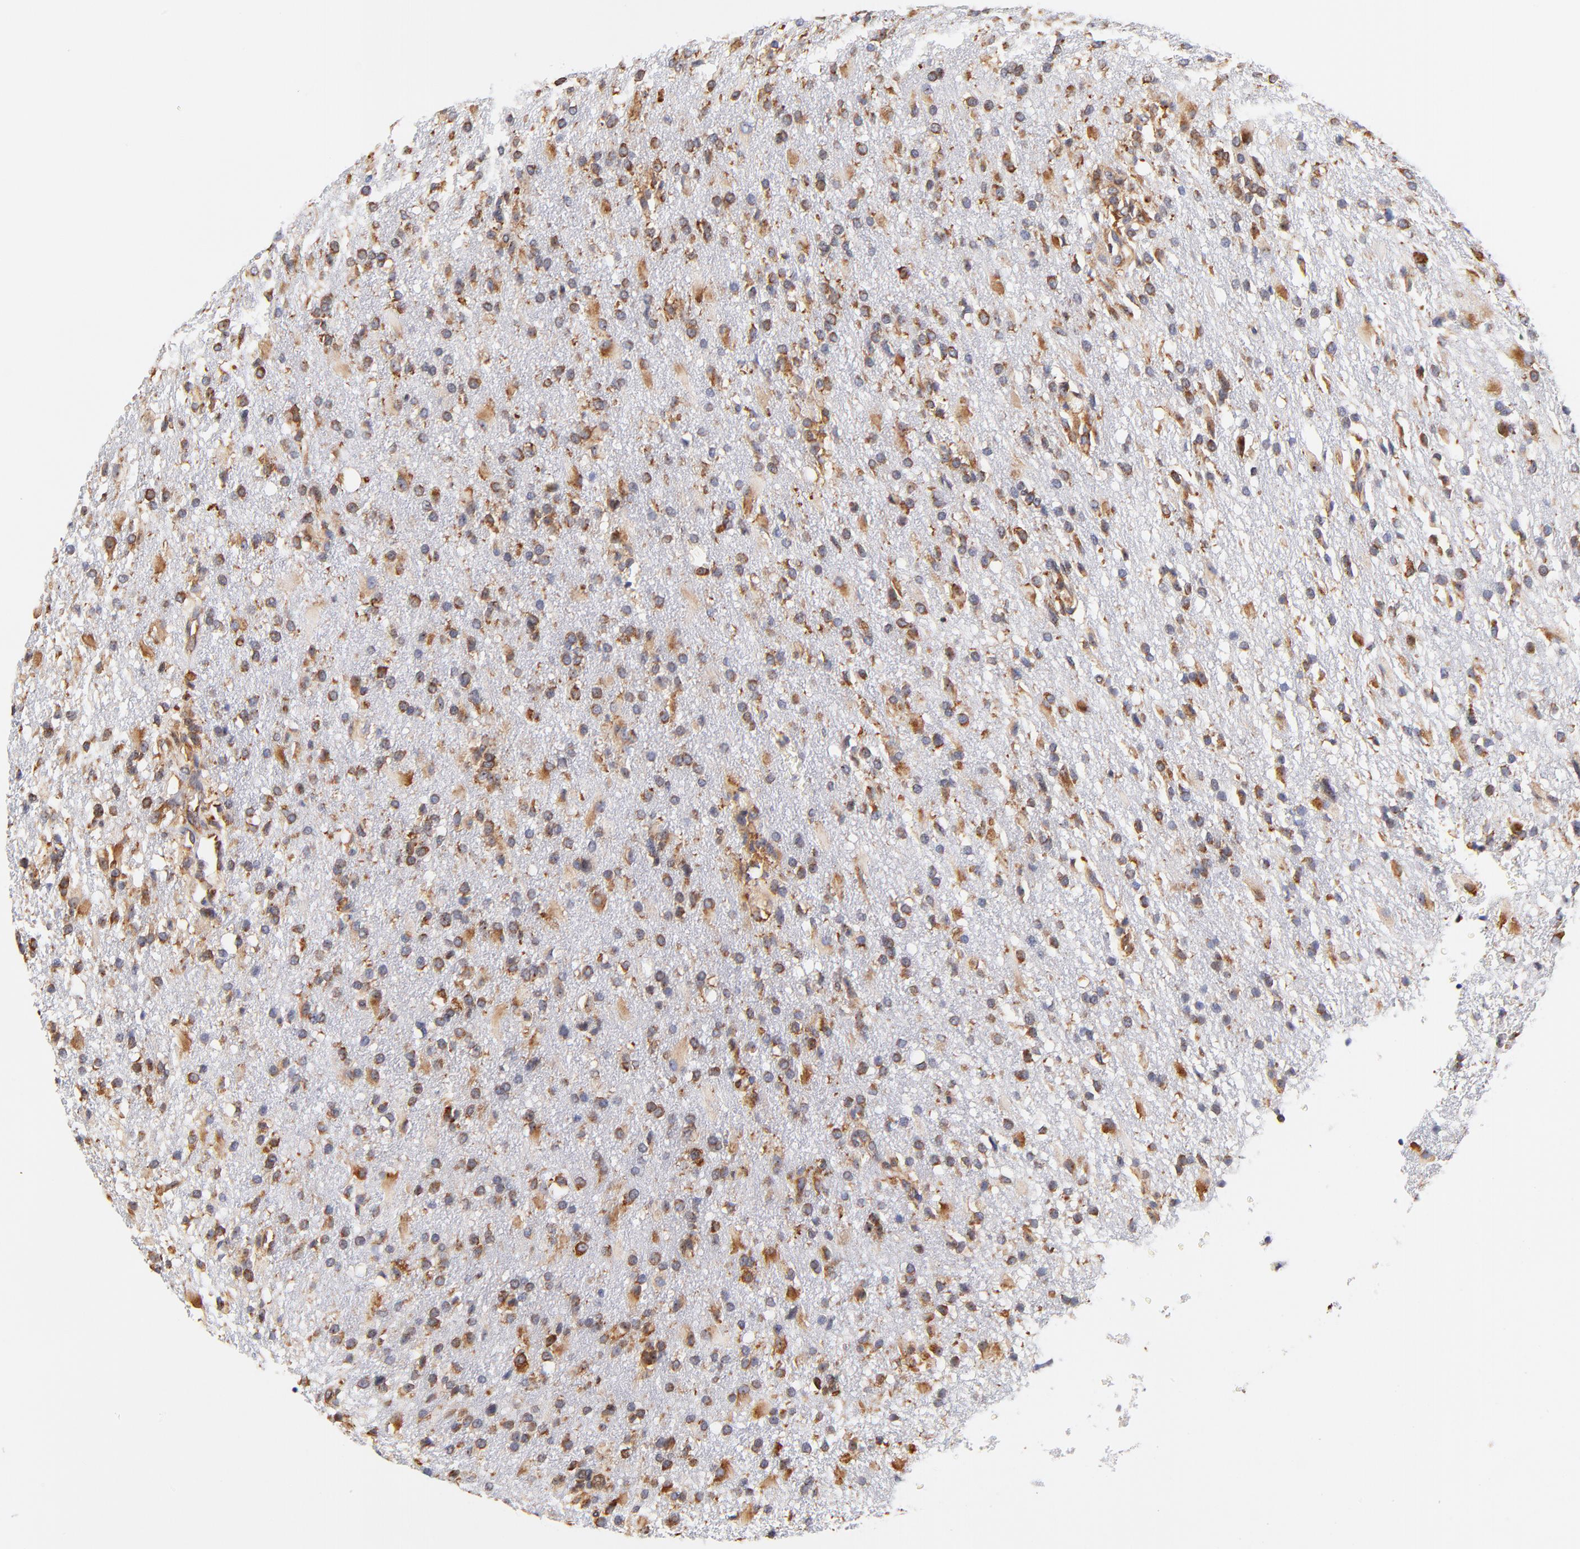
{"staining": {"intensity": "strong", "quantity": ">75%", "location": "cytoplasmic/membranous"}, "tissue": "glioma", "cell_type": "Tumor cells", "image_type": "cancer", "snomed": [{"axis": "morphology", "description": "Glioma, malignant, High grade"}, {"axis": "topography", "description": "Brain"}], "caption": "Malignant glioma (high-grade) stained for a protein (brown) displays strong cytoplasmic/membranous positive expression in about >75% of tumor cells.", "gene": "RPL27", "patient": {"sex": "male", "age": 68}}